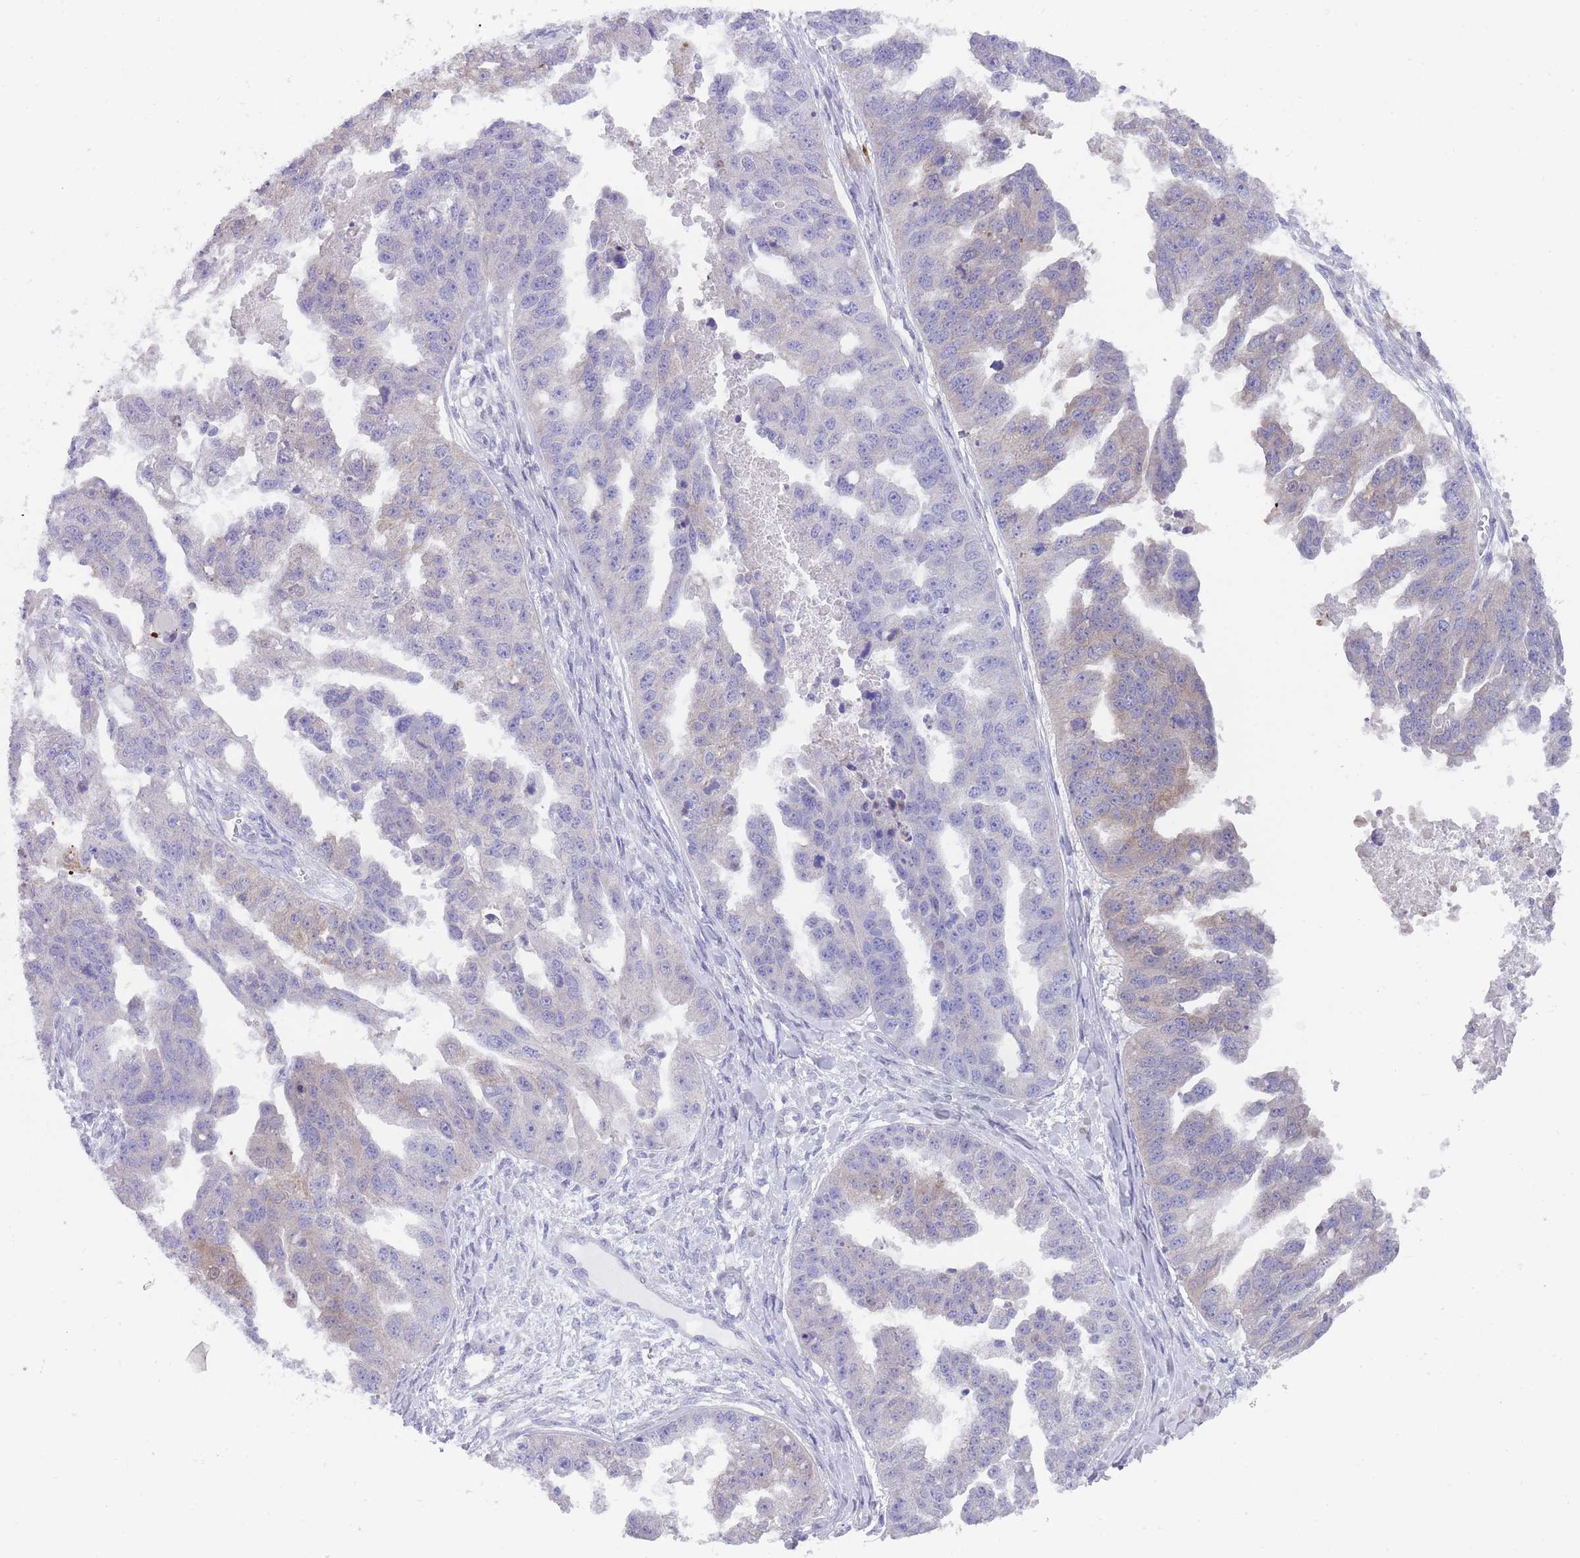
{"staining": {"intensity": "negative", "quantity": "none", "location": "none"}, "tissue": "ovarian cancer", "cell_type": "Tumor cells", "image_type": "cancer", "snomed": [{"axis": "morphology", "description": "Cystadenocarcinoma, serous, NOS"}, {"axis": "topography", "description": "Ovary"}], "caption": "Immunohistochemistry (IHC) photomicrograph of ovarian cancer stained for a protein (brown), which shows no positivity in tumor cells.", "gene": "QTRT1", "patient": {"sex": "female", "age": 58}}